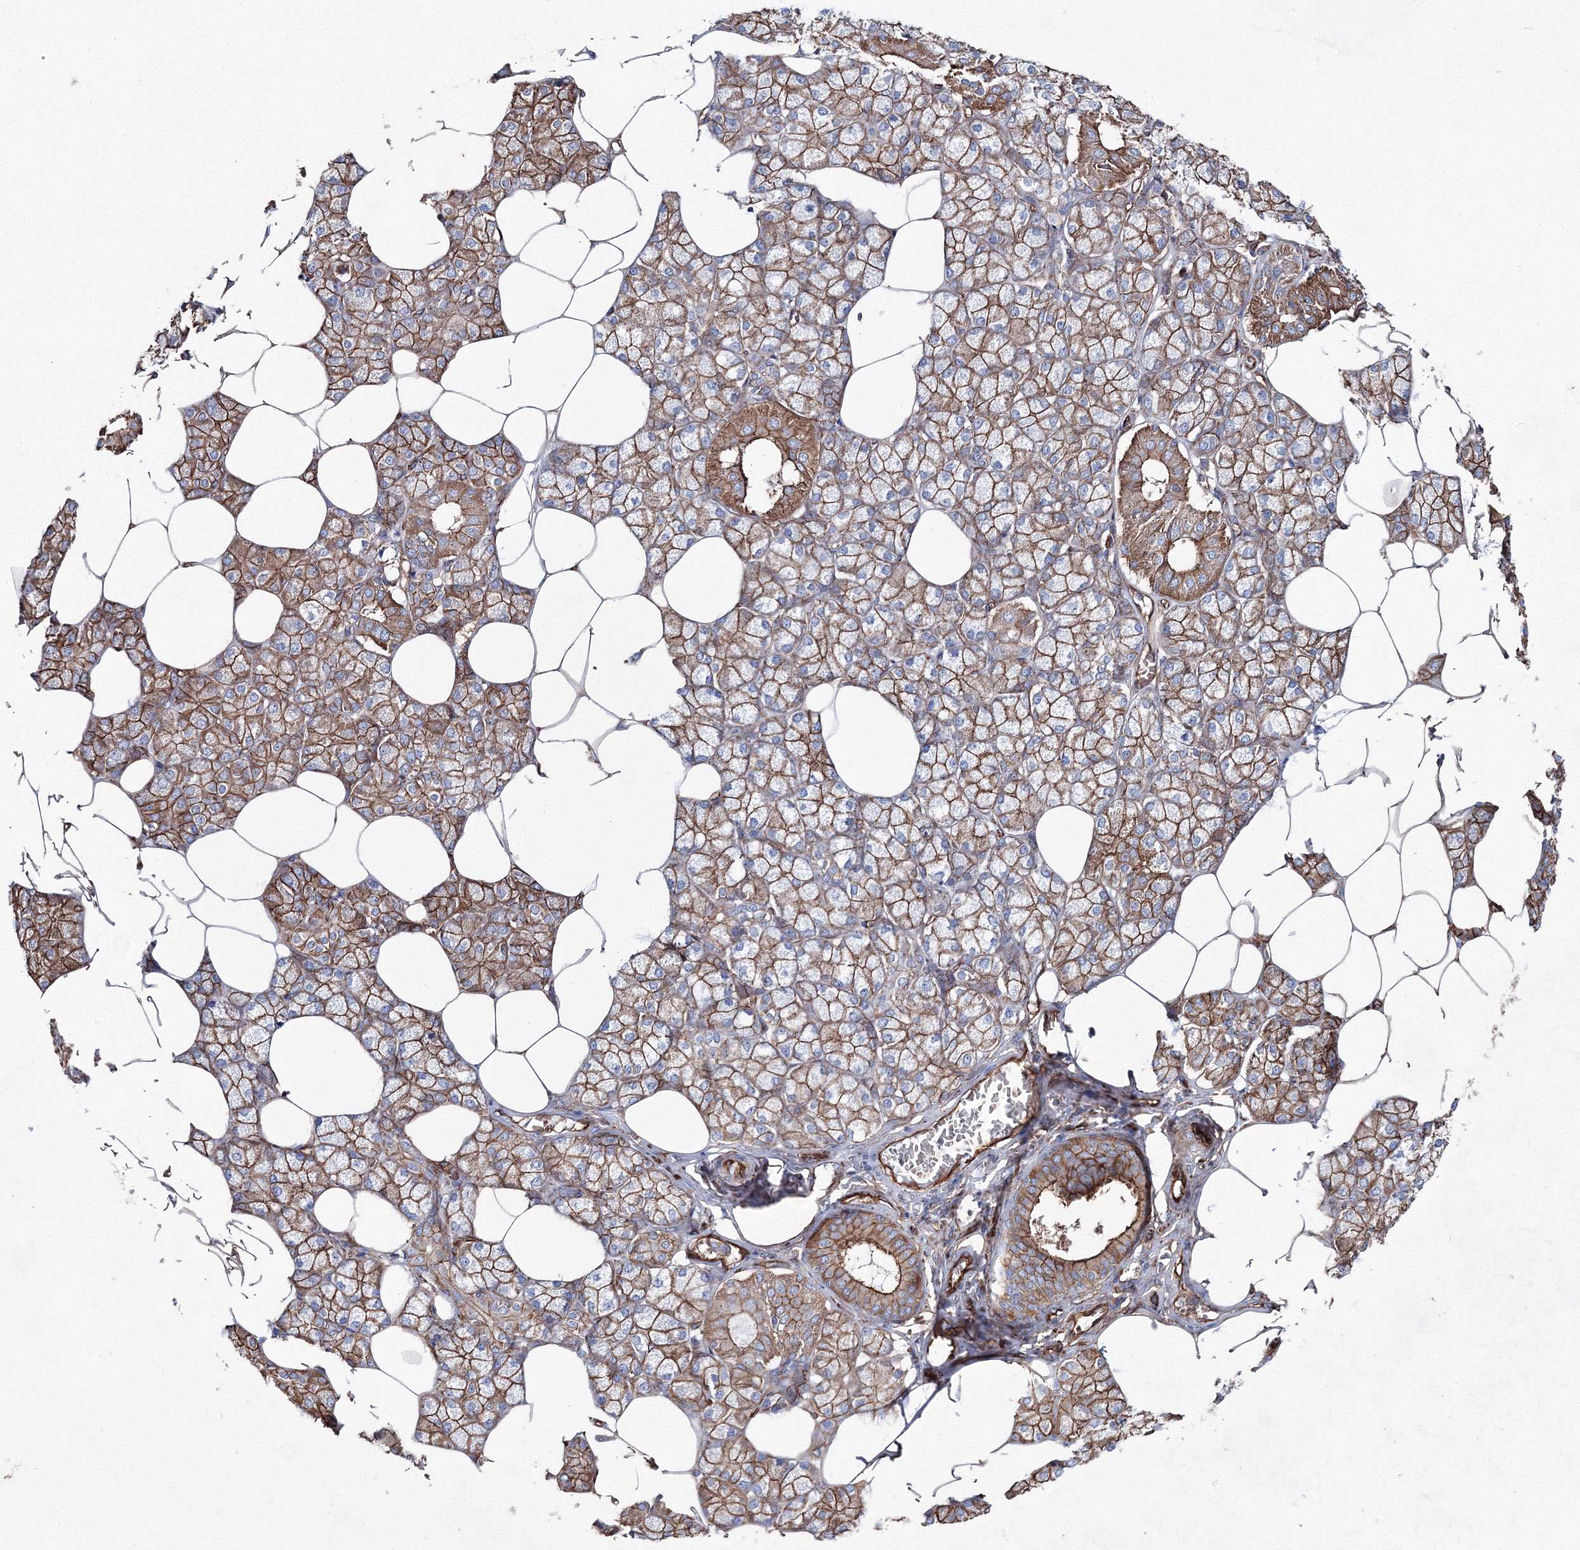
{"staining": {"intensity": "moderate", "quantity": ">75%", "location": "cytoplasmic/membranous"}, "tissue": "salivary gland", "cell_type": "Glandular cells", "image_type": "normal", "snomed": [{"axis": "morphology", "description": "Normal tissue, NOS"}, {"axis": "topography", "description": "Salivary gland"}], "caption": "DAB immunohistochemical staining of unremarkable salivary gland exhibits moderate cytoplasmic/membranous protein expression in approximately >75% of glandular cells.", "gene": "ANKRD37", "patient": {"sex": "male", "age": 62}}